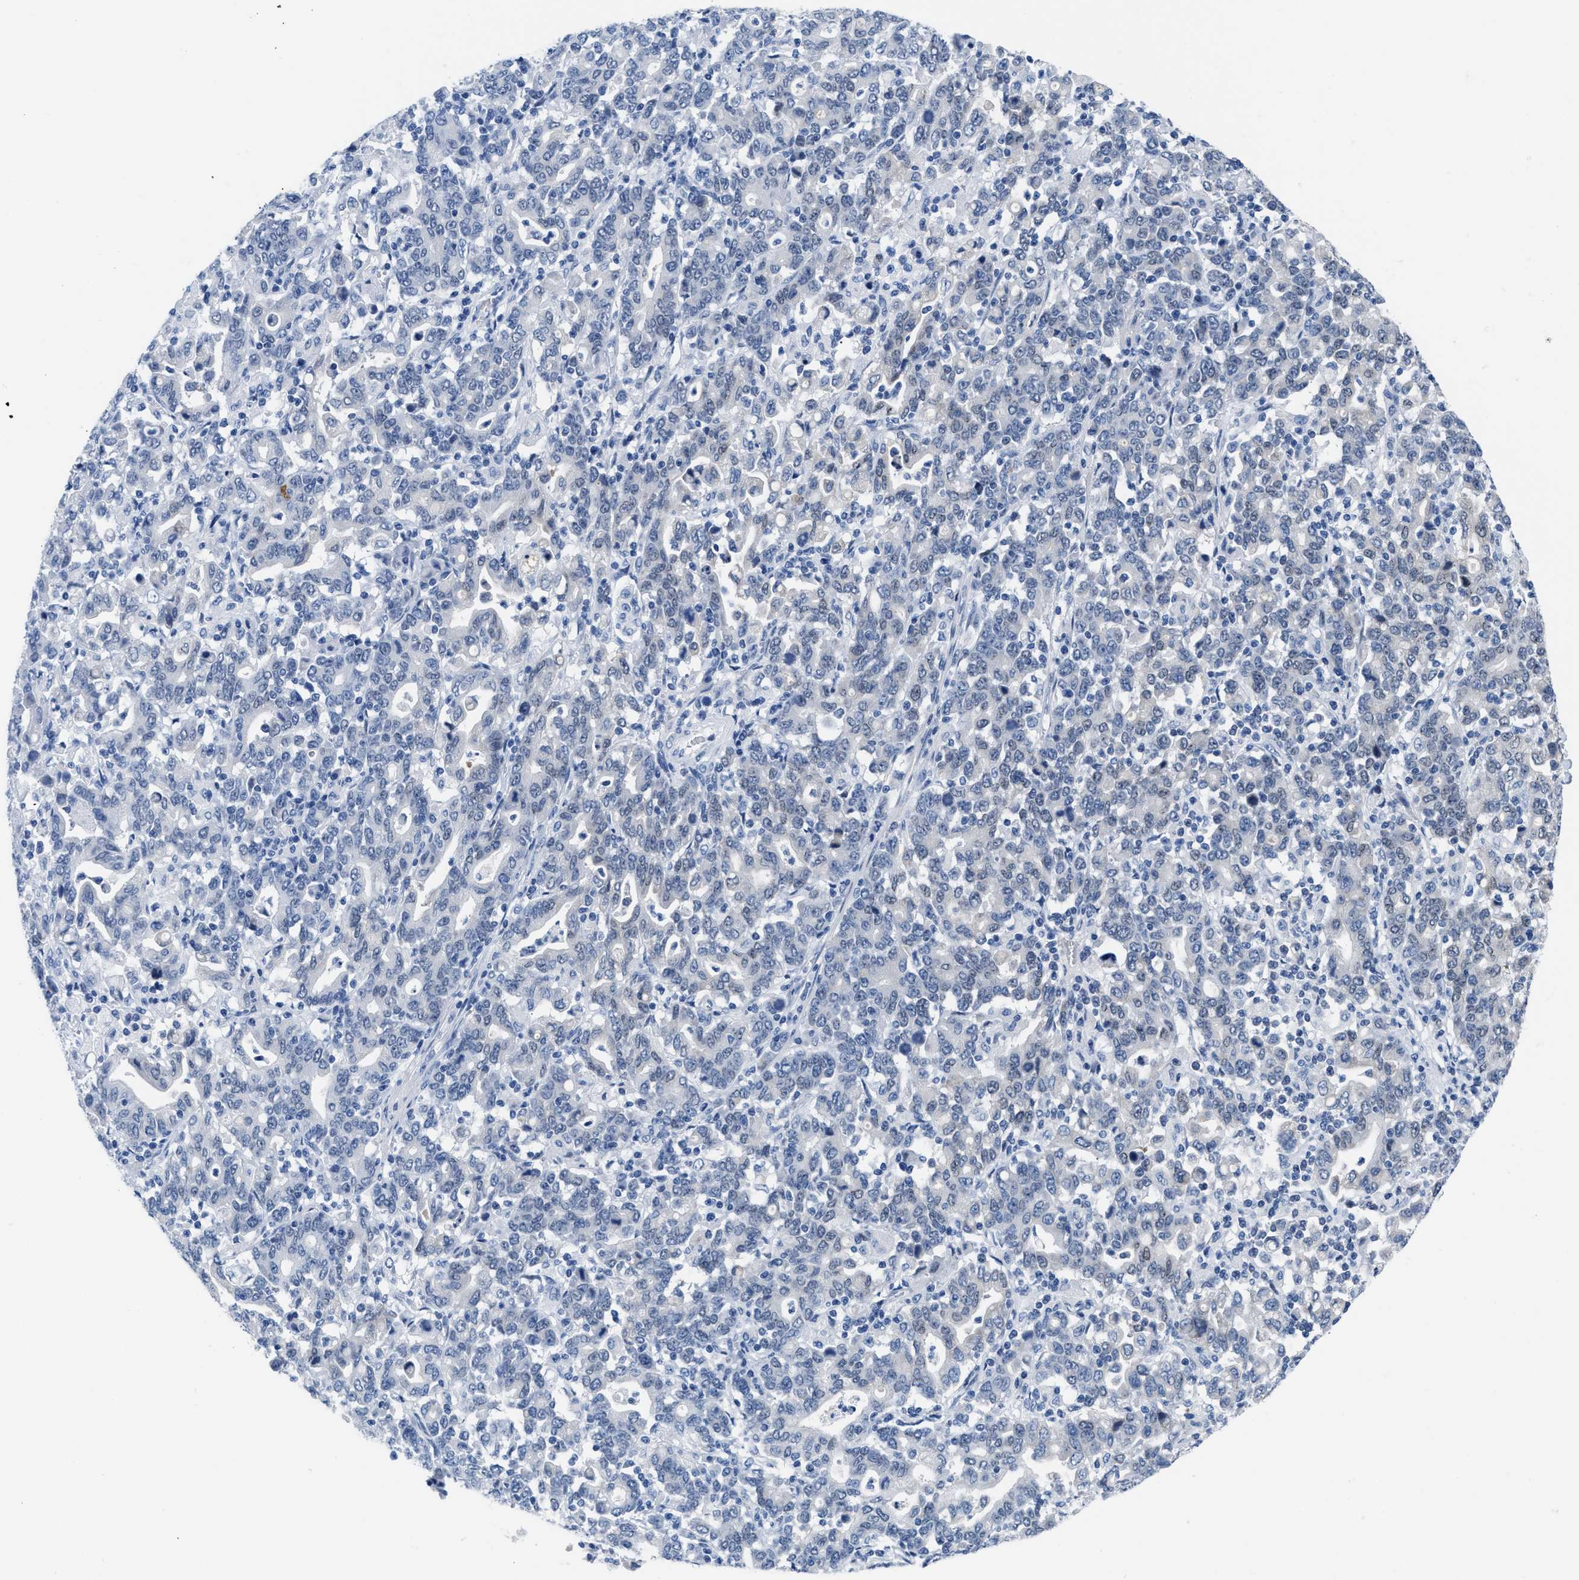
{"staining": {"intensity": "negative", "quantity": "none", "location": "none"}, "tissue": "stomach cancer", "cell_type": "Tumor cells", "image_type": "cancer", "snomed": [{"axis": "morphology", "description": "Adenocarcinoma, NOS"}, {"axis": "topography", "description": "Stomach, upper"}], "caption": "IHC photomicrograph of human adenocarcinoma (stomach) stained for a protein (brown), which exhibits no staining in tumor cells.", "gene": "SETDB1", "patient": {"sex": "male", "age": 69}}